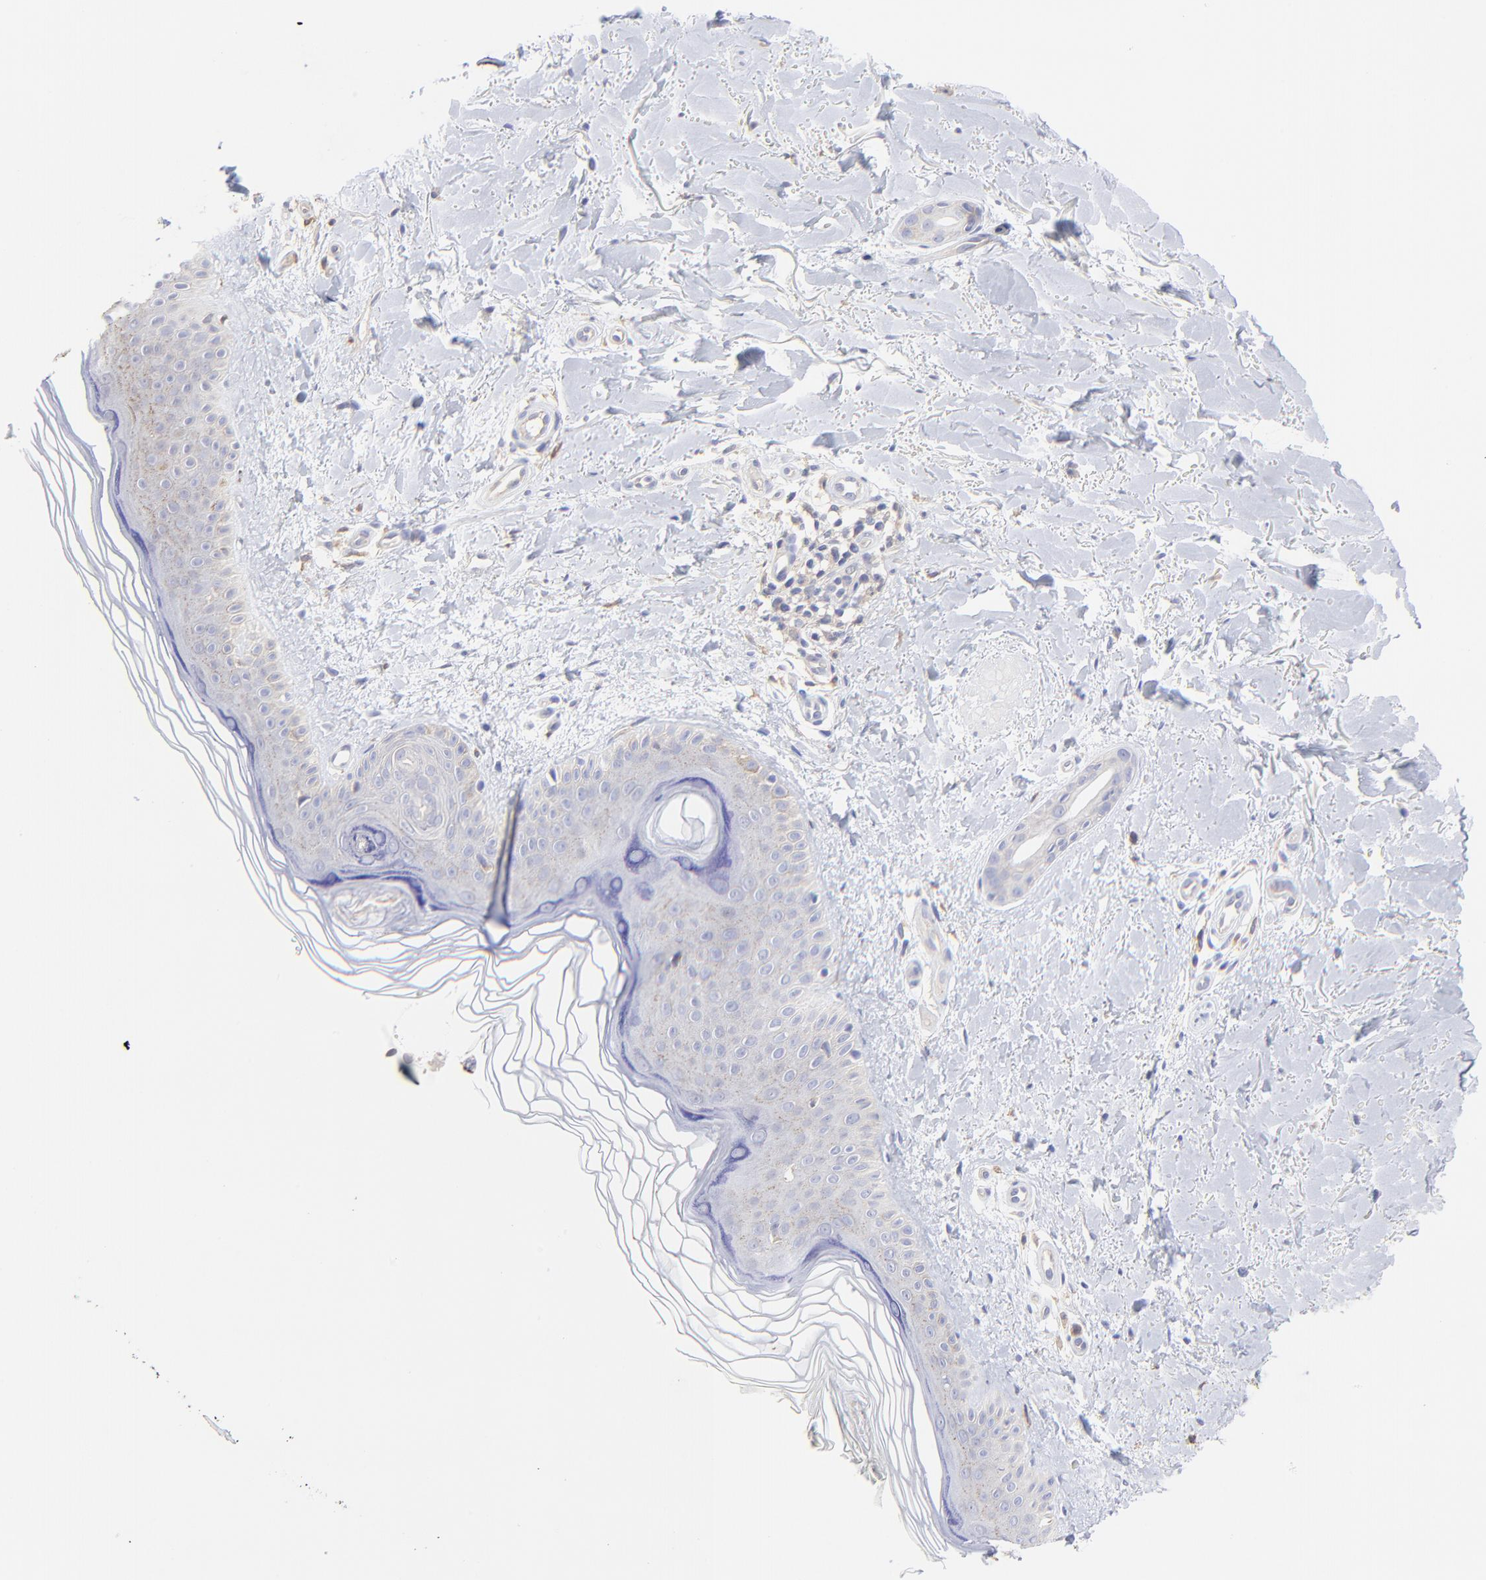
{"staining": {"intensity": "negative", "quantity": "none", "location": "none"}, "tissue": "skin", "cell_type": "Fibroblasts", "image_type": "normal", "snomed": [{"axis": "morphology", "description": "Normal tissue, NOS"}, {"axis": "topography", "description": "Skin"}], "caption": "This is a photomicrograph of IHC staining of benign skin, which shows no staining in fibroblasts.", "gene": "LHFPL1", "patient": {"sex": "female", "age": 19}}